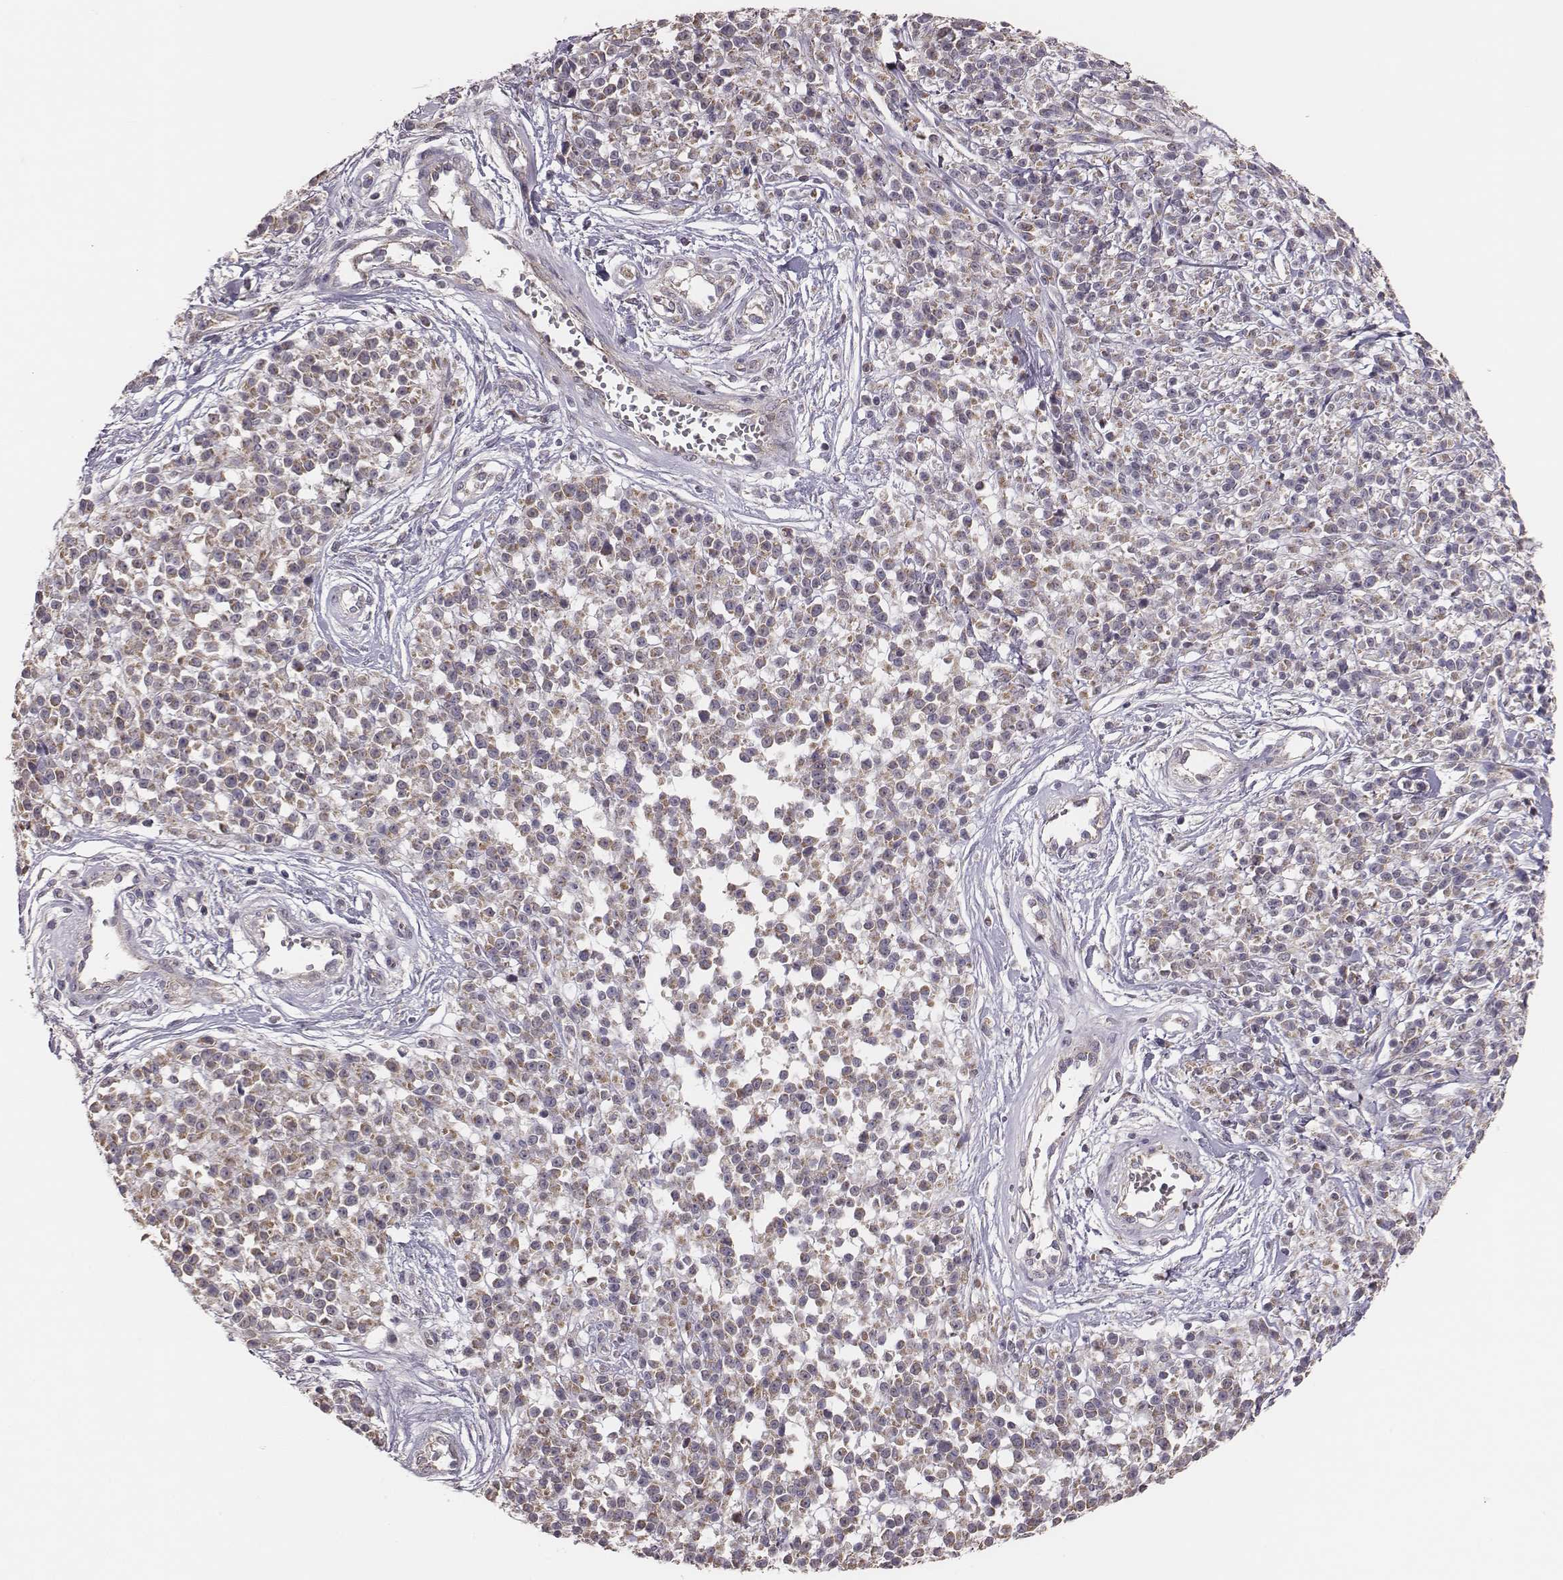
{"staining": {"intensity": "weak", "quantity": ">75%", "location": "cytoplasmic/membranous"}, "tissue": "melanoma", "cell_type": "Tumor cells", "image_type": "cancer", "snomed": [{"axis": "morphology", "description": "Malignant melanoma, NOS"}, {"axis": "topography", "description": "Skin"}, {"axis": "topography", "description": "Skin of trunk"}], "caption": "Human malignant melanoma stained with a protein marker demonstrates weak staining in tumor cells.", "gene": "HAVCR1", "patient": {"sex": "male", "age": 74}}